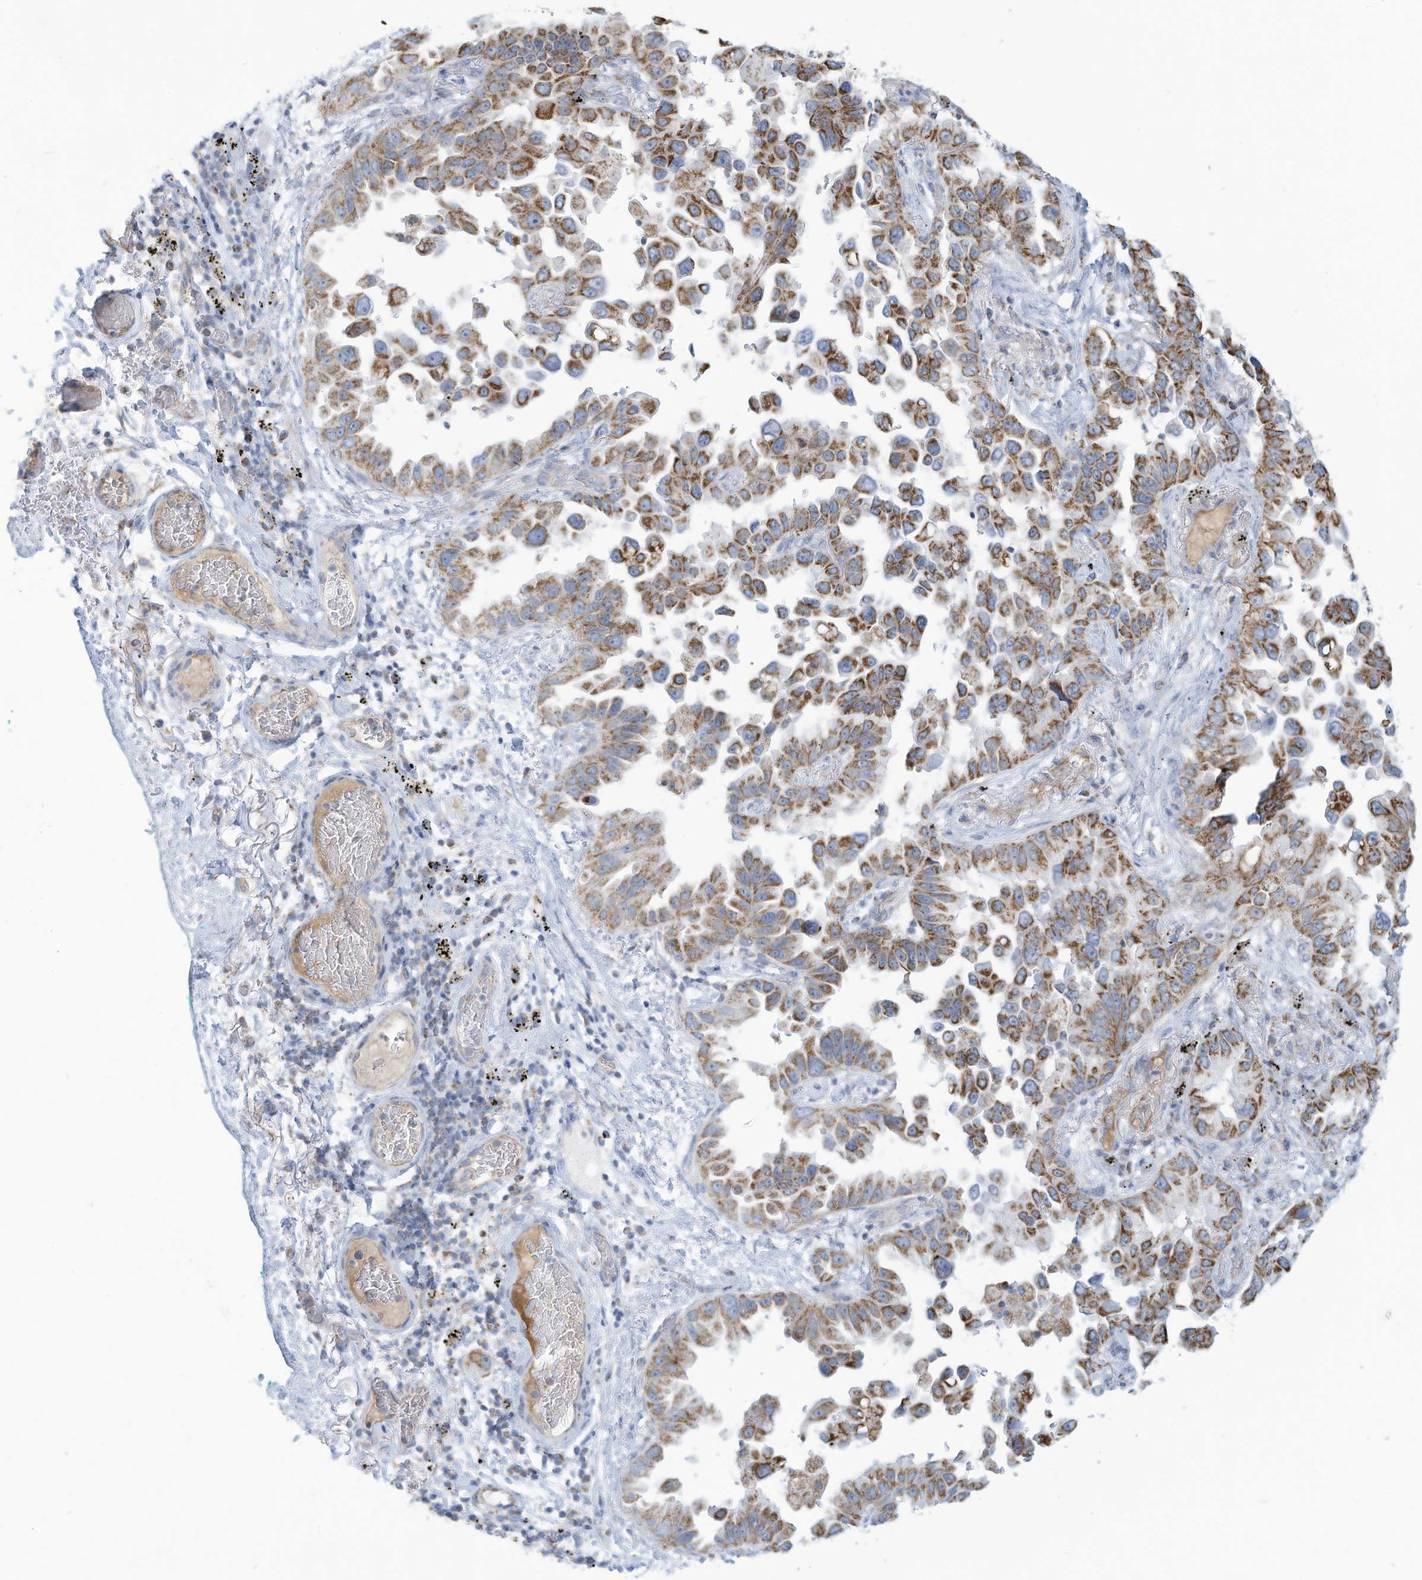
{"staining": {"intensity": "moderate", "quantity": ">75%", "location": "cytoplasmic/membranous"}, "tissue": "lung cancer", "cell_type": "Tumor cells", "image_type": "cancer", "snomed": [{"axis": "morphology", "description": "Adenocarcinoma, NOS"}, {"axis": "topography", "description": "Lung"}], "caption": "Protein expression analysis of adenocarcinoma (lung) exhibits moderate cytoplasmic/membranous positivity in approximately >75% of tumor cells.", "gene": "NLN", "patient": {"sex": "female", "age": 67}}